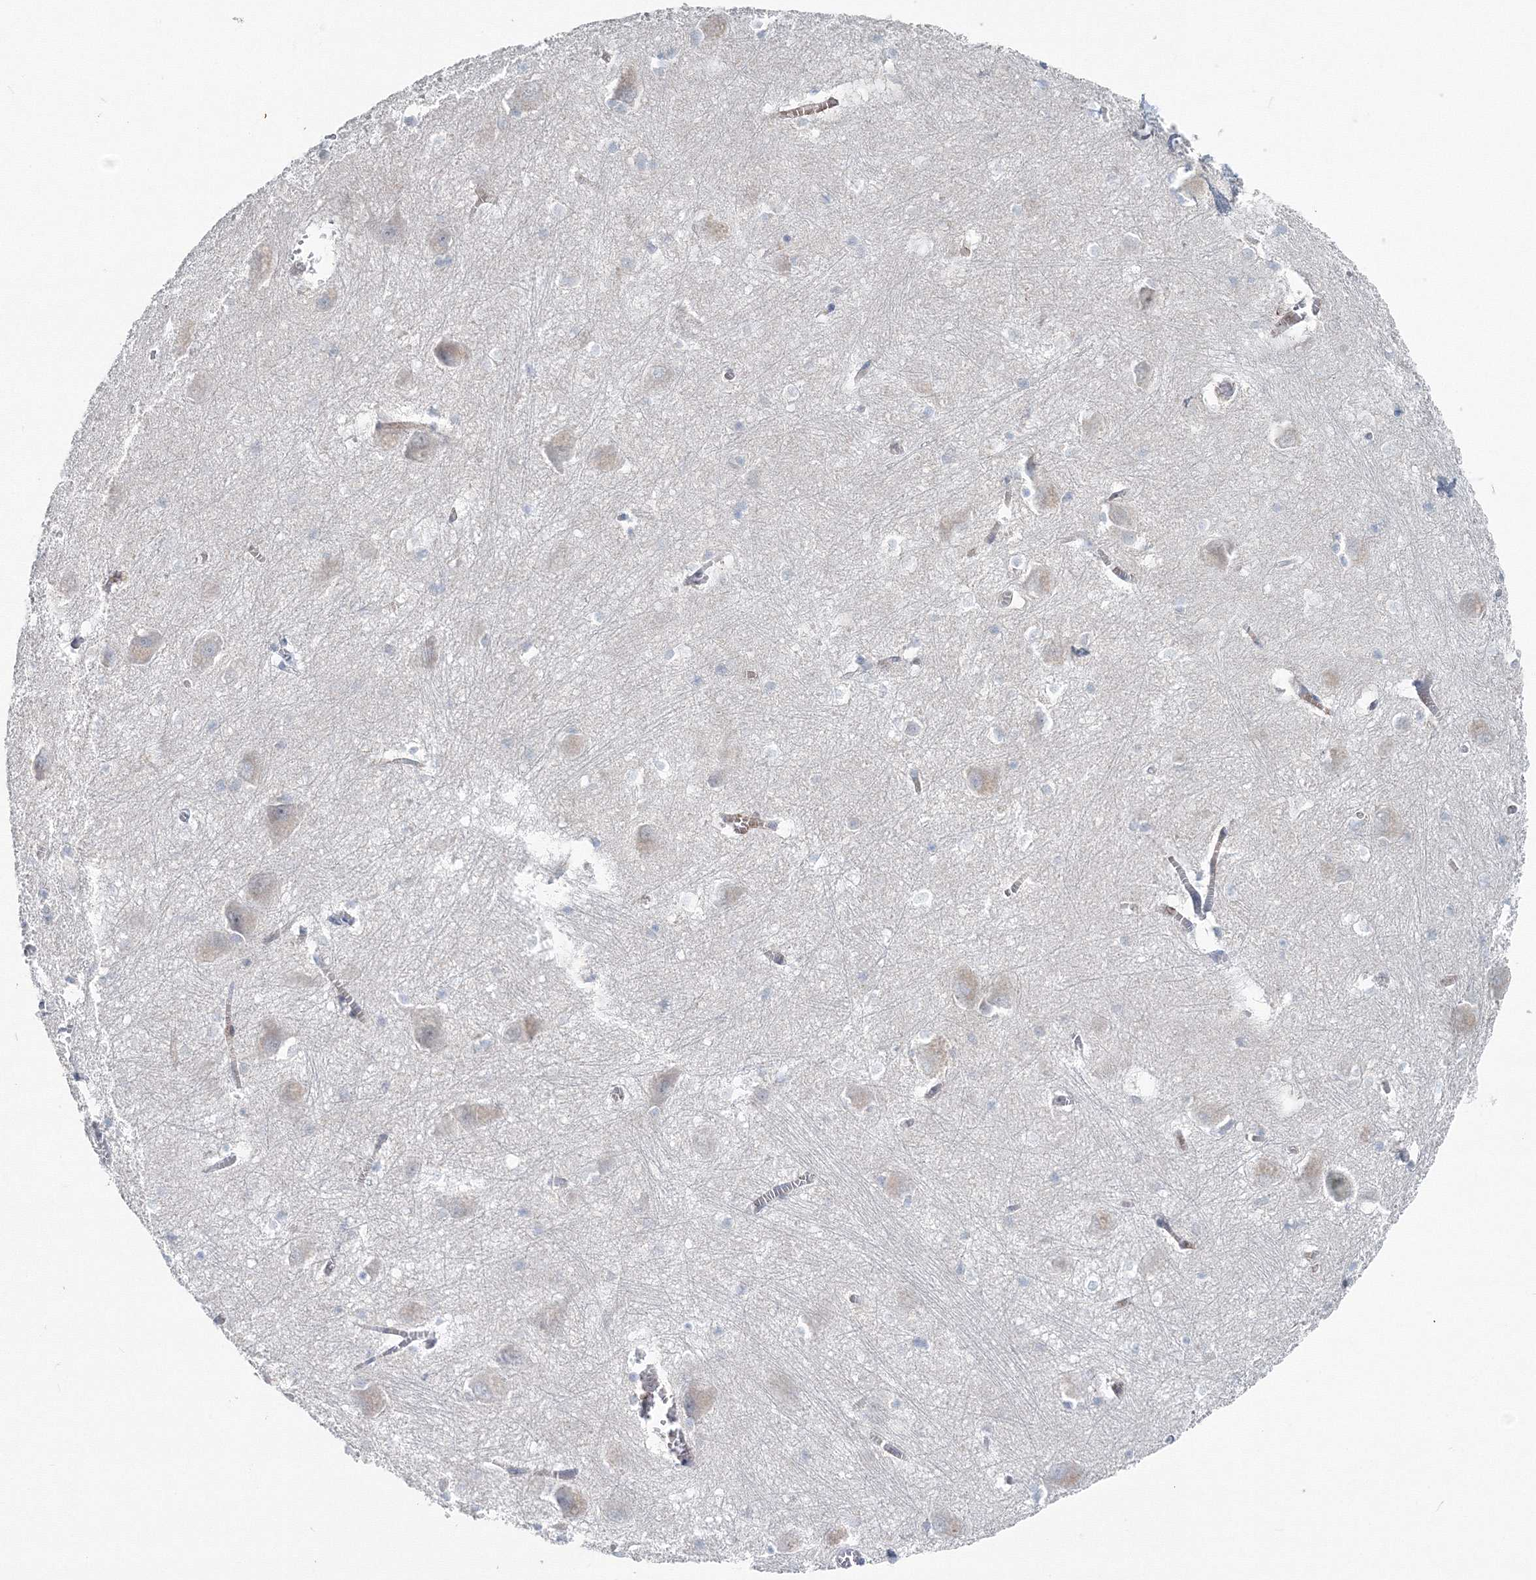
{"staining": {"intensity": "negative", "quantity": "none", "location": "none"}, "tissue": "caudate", "cell_type": "Glial cells", "image_type": "normal", "snomed": [{"axis": "morphology", "description": "Normal tissue, NOS"}, {"axis": "topography", "description": "Lateral ventricle wall"}], "caption": "The image reveals no significant positivity in glial cells of caudate. Brightfield microscopy of immunohistochemistry stained with DAB (3,3'-diaminobenzidine) (brown) and hematoxylin (blue), captured at high magnification.", "gene": "GGA2", "patient": {"sex": "male", "age": 37}}